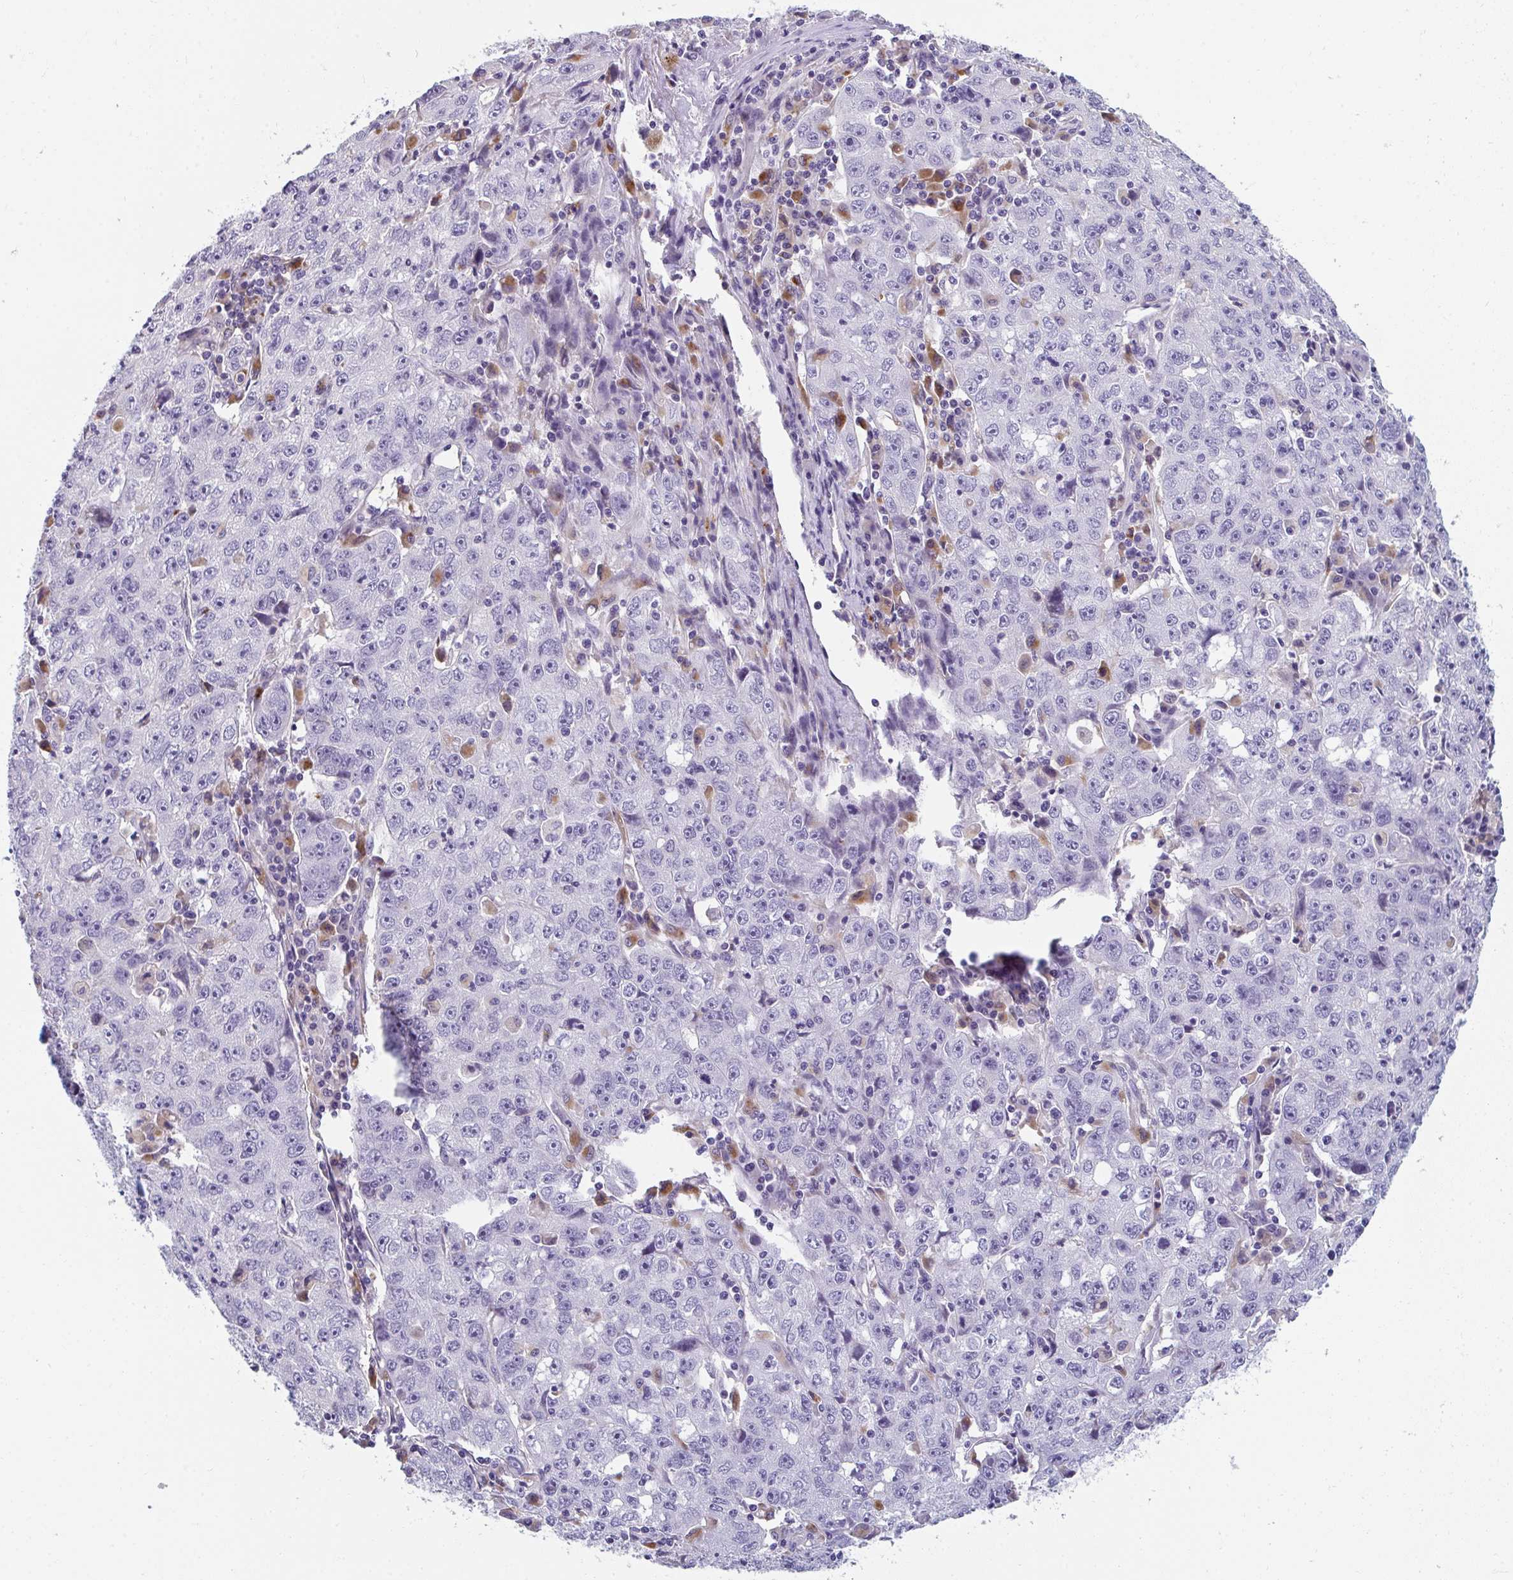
{"staining": {"intensity": "negative", "quantity": "none", "location": "none"}, "tissue": "lung cancer", "cell_type": "Tumor cells", "image_type": "cancer", "snomed": [{"axis": "morphology", "description": "Normal morphology"}, {"axis": "morphology", "description": "Adenocarcinoma, NOS"}, {"axis": "topography", "description": "Lymph node"}, {"axis": "topography", "description": "Lung"}], "caption": "There is no significant staining in tumor cells of lung cancer.", "gene": "EIF1AD", "patient": {"sex": "female", "age": 57}}